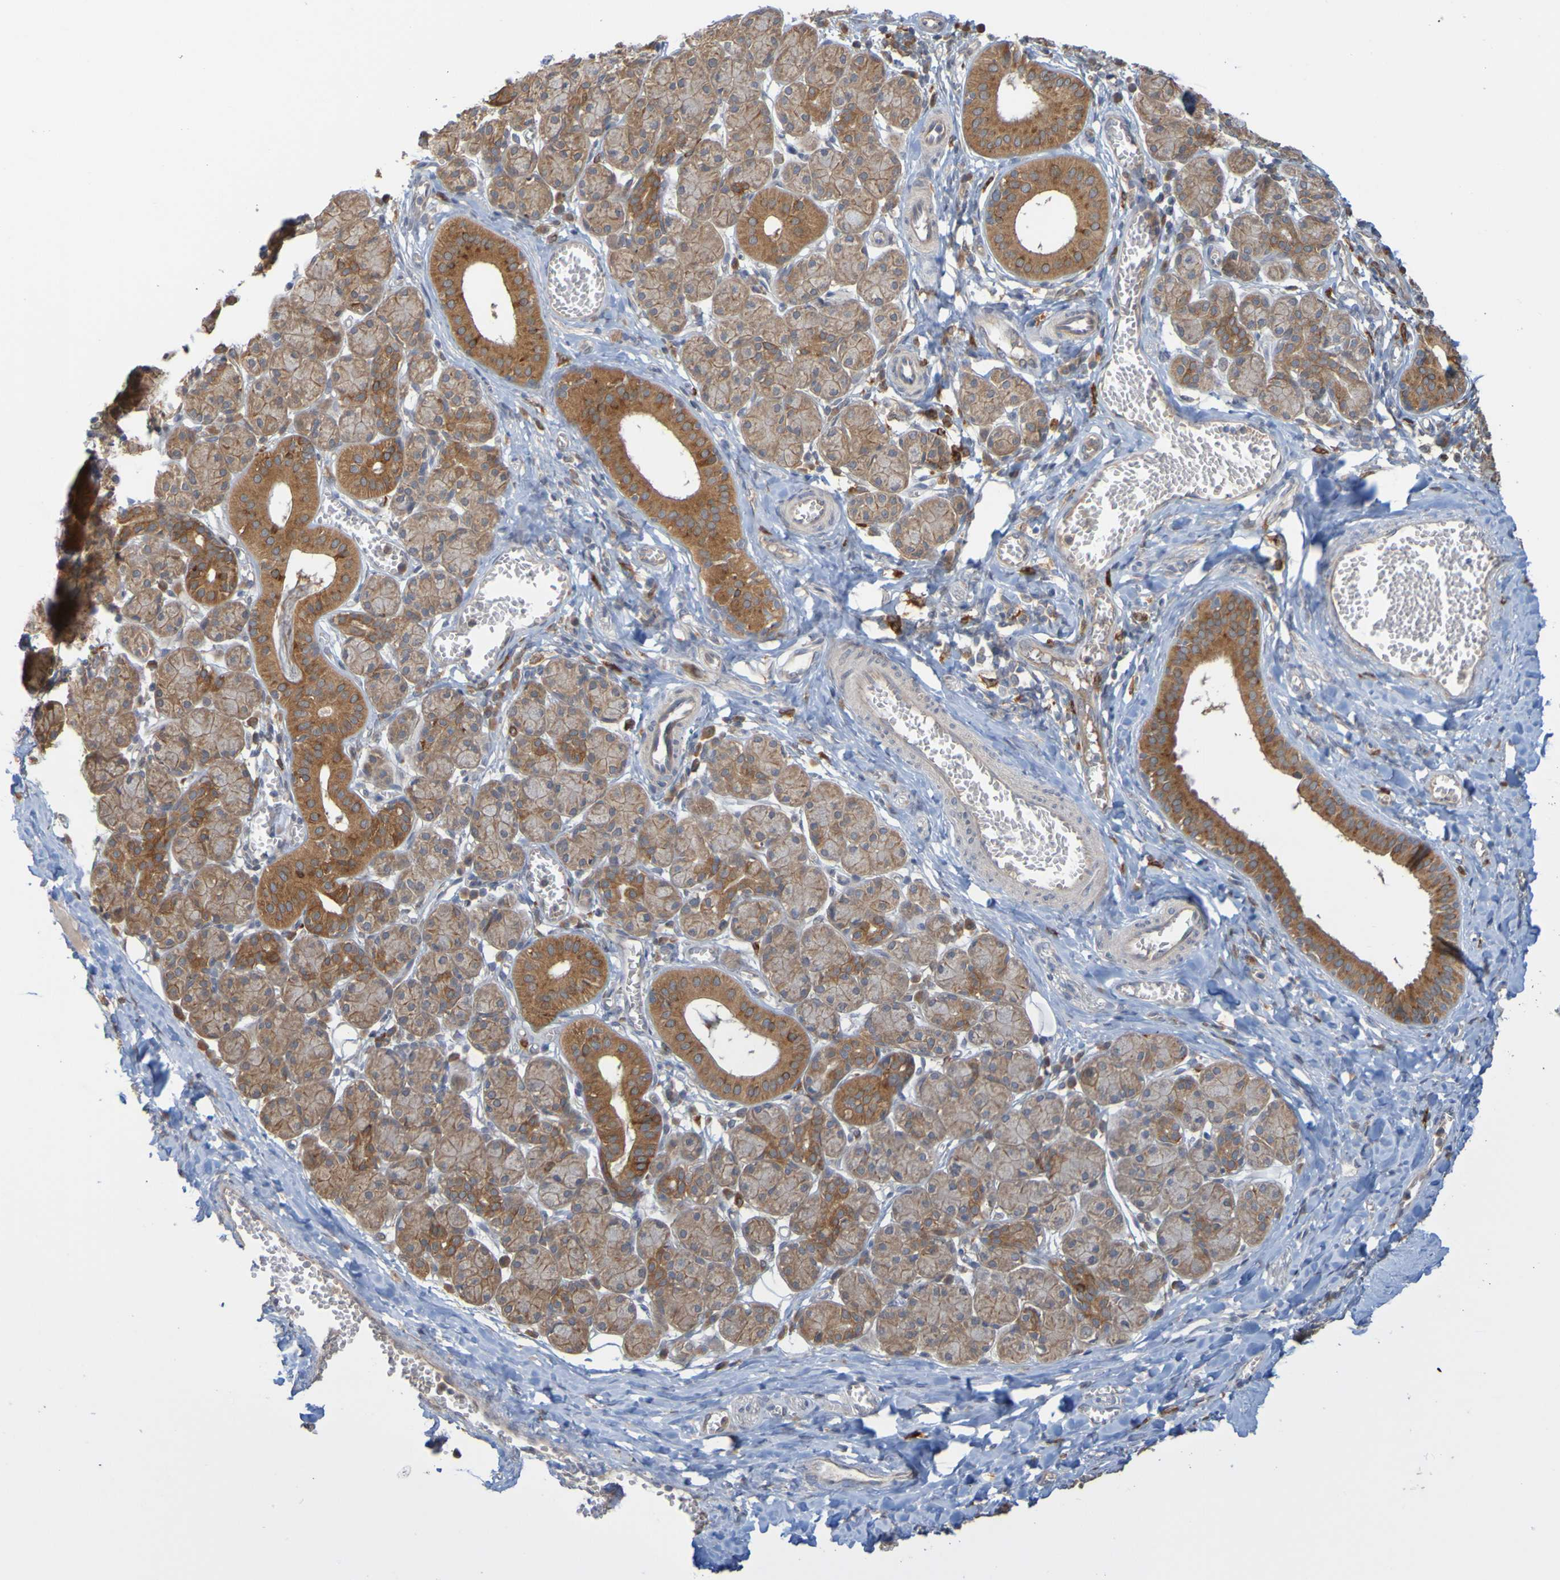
{"staining": {"intensity": "moderate", "quantity": "25%-75%", "location": "cytoplasmic/membranous"}, "tissue": "salivary gland", "cell_type": "Glandular cells", "image_type": "normal", "snomed": [{"axis": "morphology", "description": "Normal tissue, NOS"}, {"axis": "morphology", "description": "Inflammation, NOS"}, {"axis": "topography", "description": "Lymph node"}, {"axis": "topography", "description": "Salivary gland"}], "caption": "Glandular cells display medium levels of moderate cytoplasmic/membranous positivity in about 25%-75% of cells in unremarkable human salivary gland. Nuclei are stained in blue.", "gene": "NAV2", "patient": {"sex": "male", "age": 3}}